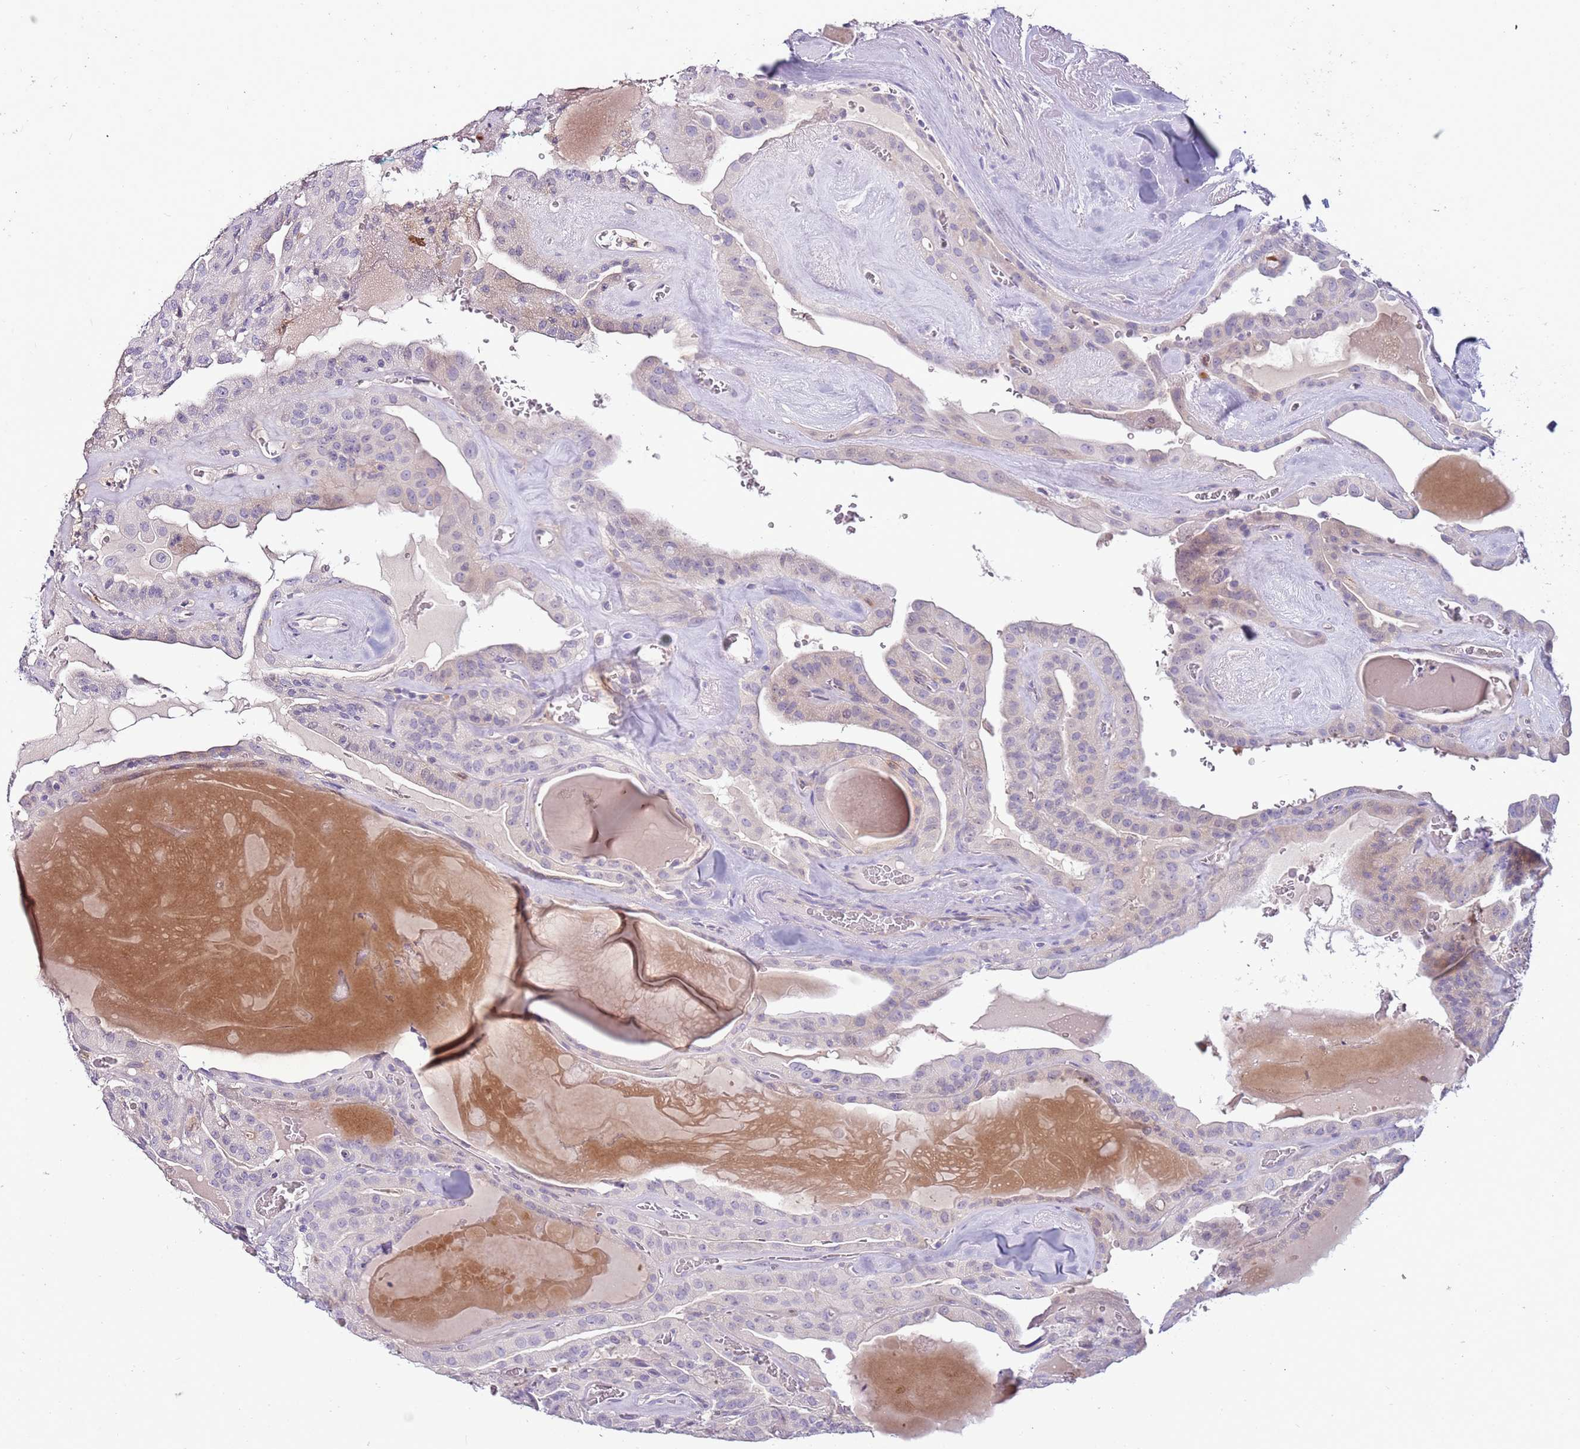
{"staining": {"intensity": "negative", "quantity": "none", "location": "none"}, "tissue": "thyroid cancer", "cell_type": "Tumor cells", "image_type": "cancer", "snomed": [{"axis": "morphology", "description": "Papillary adenocarcinoma, NOS"}, {"axis": "topography", "description": "Thyroid gland"}], "caption": "IHC photomicrograph of neoplastic tissue: human thyroid papillary adenocarcinoma stained with DAB displays no significant protein positivity in tumor cells. (DAB (3,3'-diaminobenzidine) IHC visualized using brightfield microscopy, high magnification).", "gene": "ARHGAP5", "patient": {"sex": "male", "age": 52}}